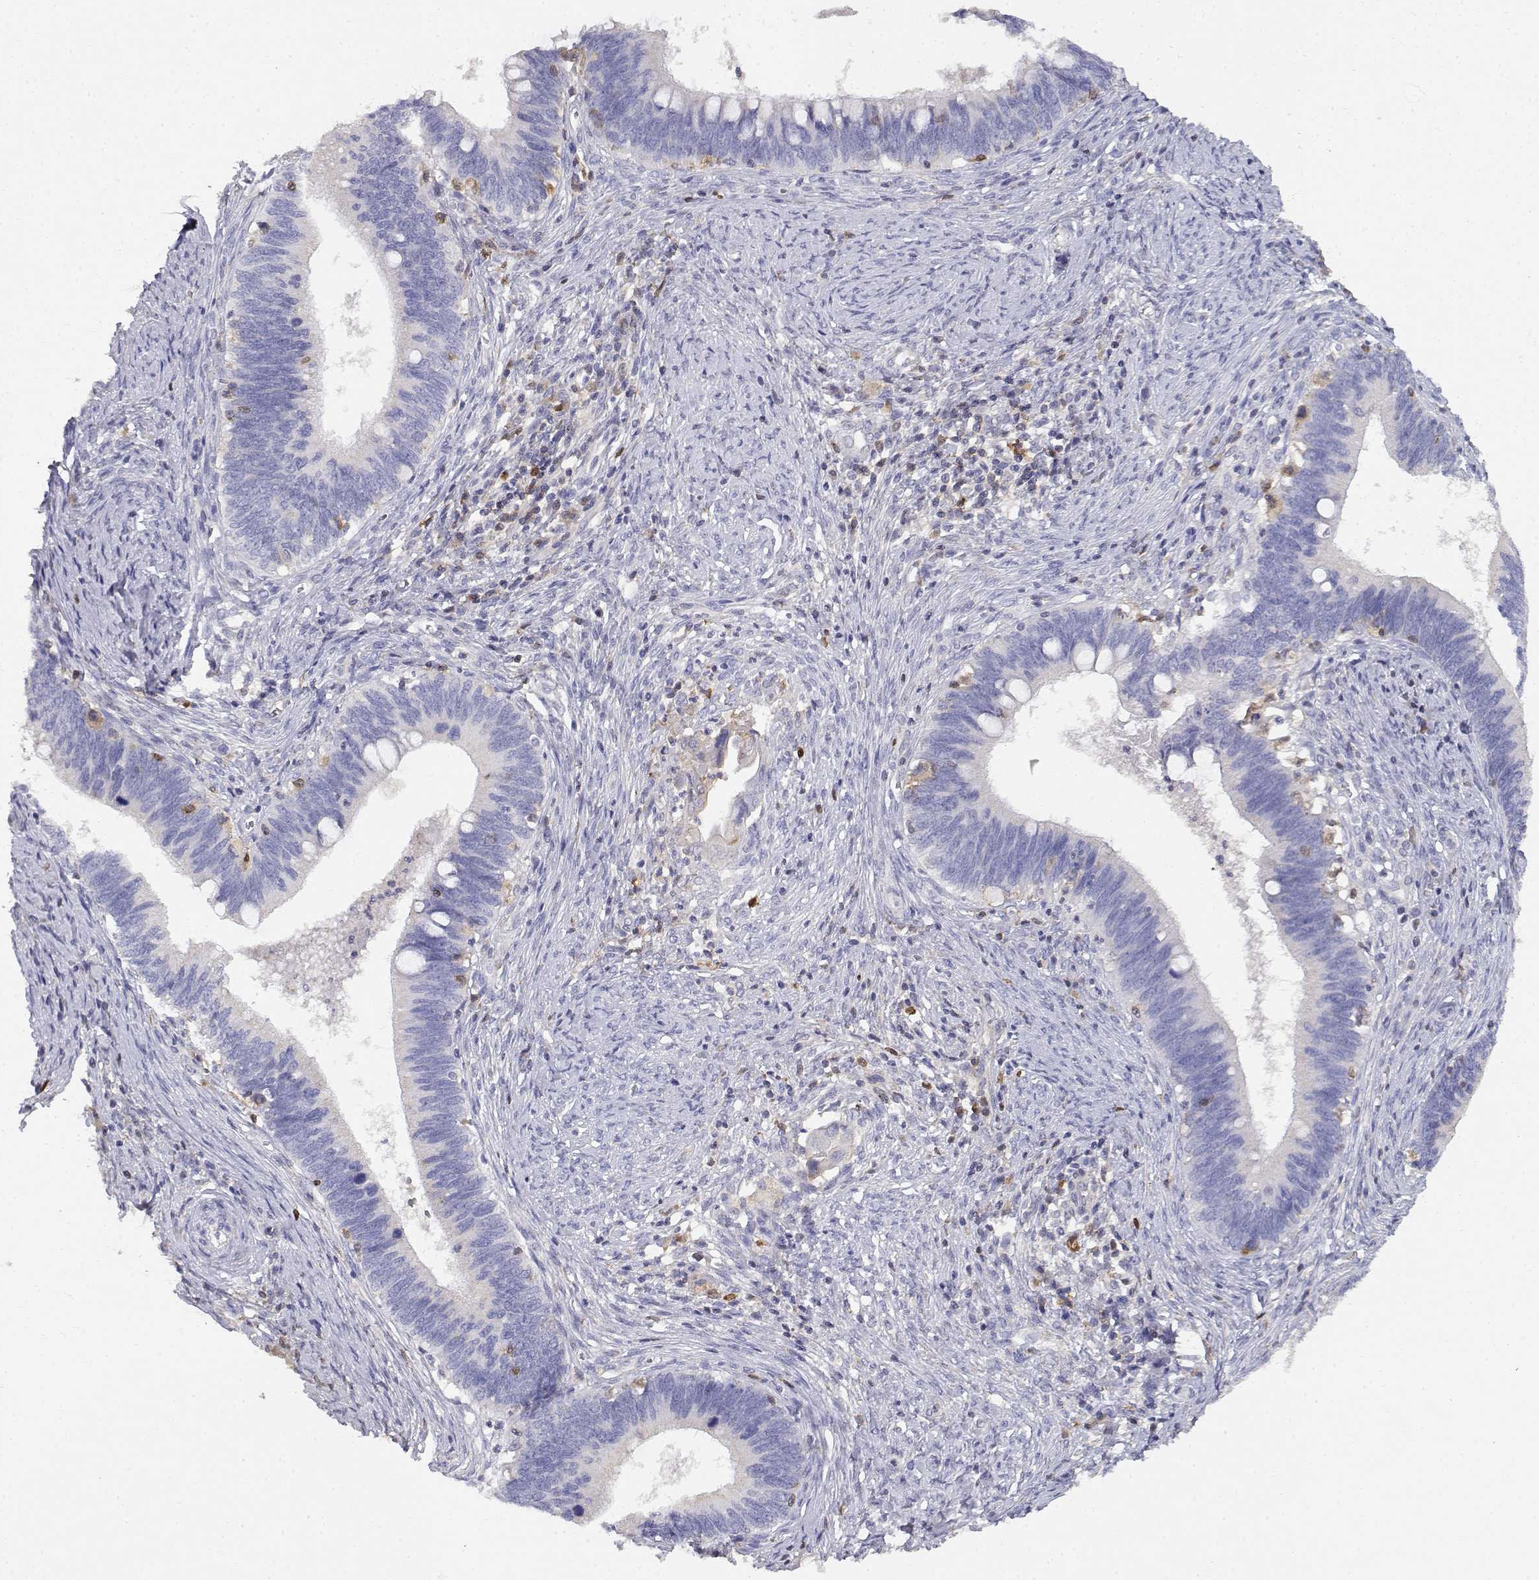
{"staining": {"intensity": "negative", "quantity": "none", "location": "none"}, "tissue": "cervical cancer", "cell_type": "Tumor cells", "image_type": "cancer", "snomed": [{"axis": "morphology", "description": "Adenocarcinoma, NOS"}, {"axis": "topography", "description": "Cervix"}], "caption": "High magnification brightfield microscopy of cervical cancer (adenocarcinoma) stained with DAB (3,3'-diaminobenzidine) (brown) and counterstained with hematoxylin (blue): tumor cells show no significant positivity. (Brightfield microscopy of DAB (3,3'-diaminobenzidine) IHC at high magnification).", "gene": "ADA", "patient": {"sex": "female", "age": 42}}